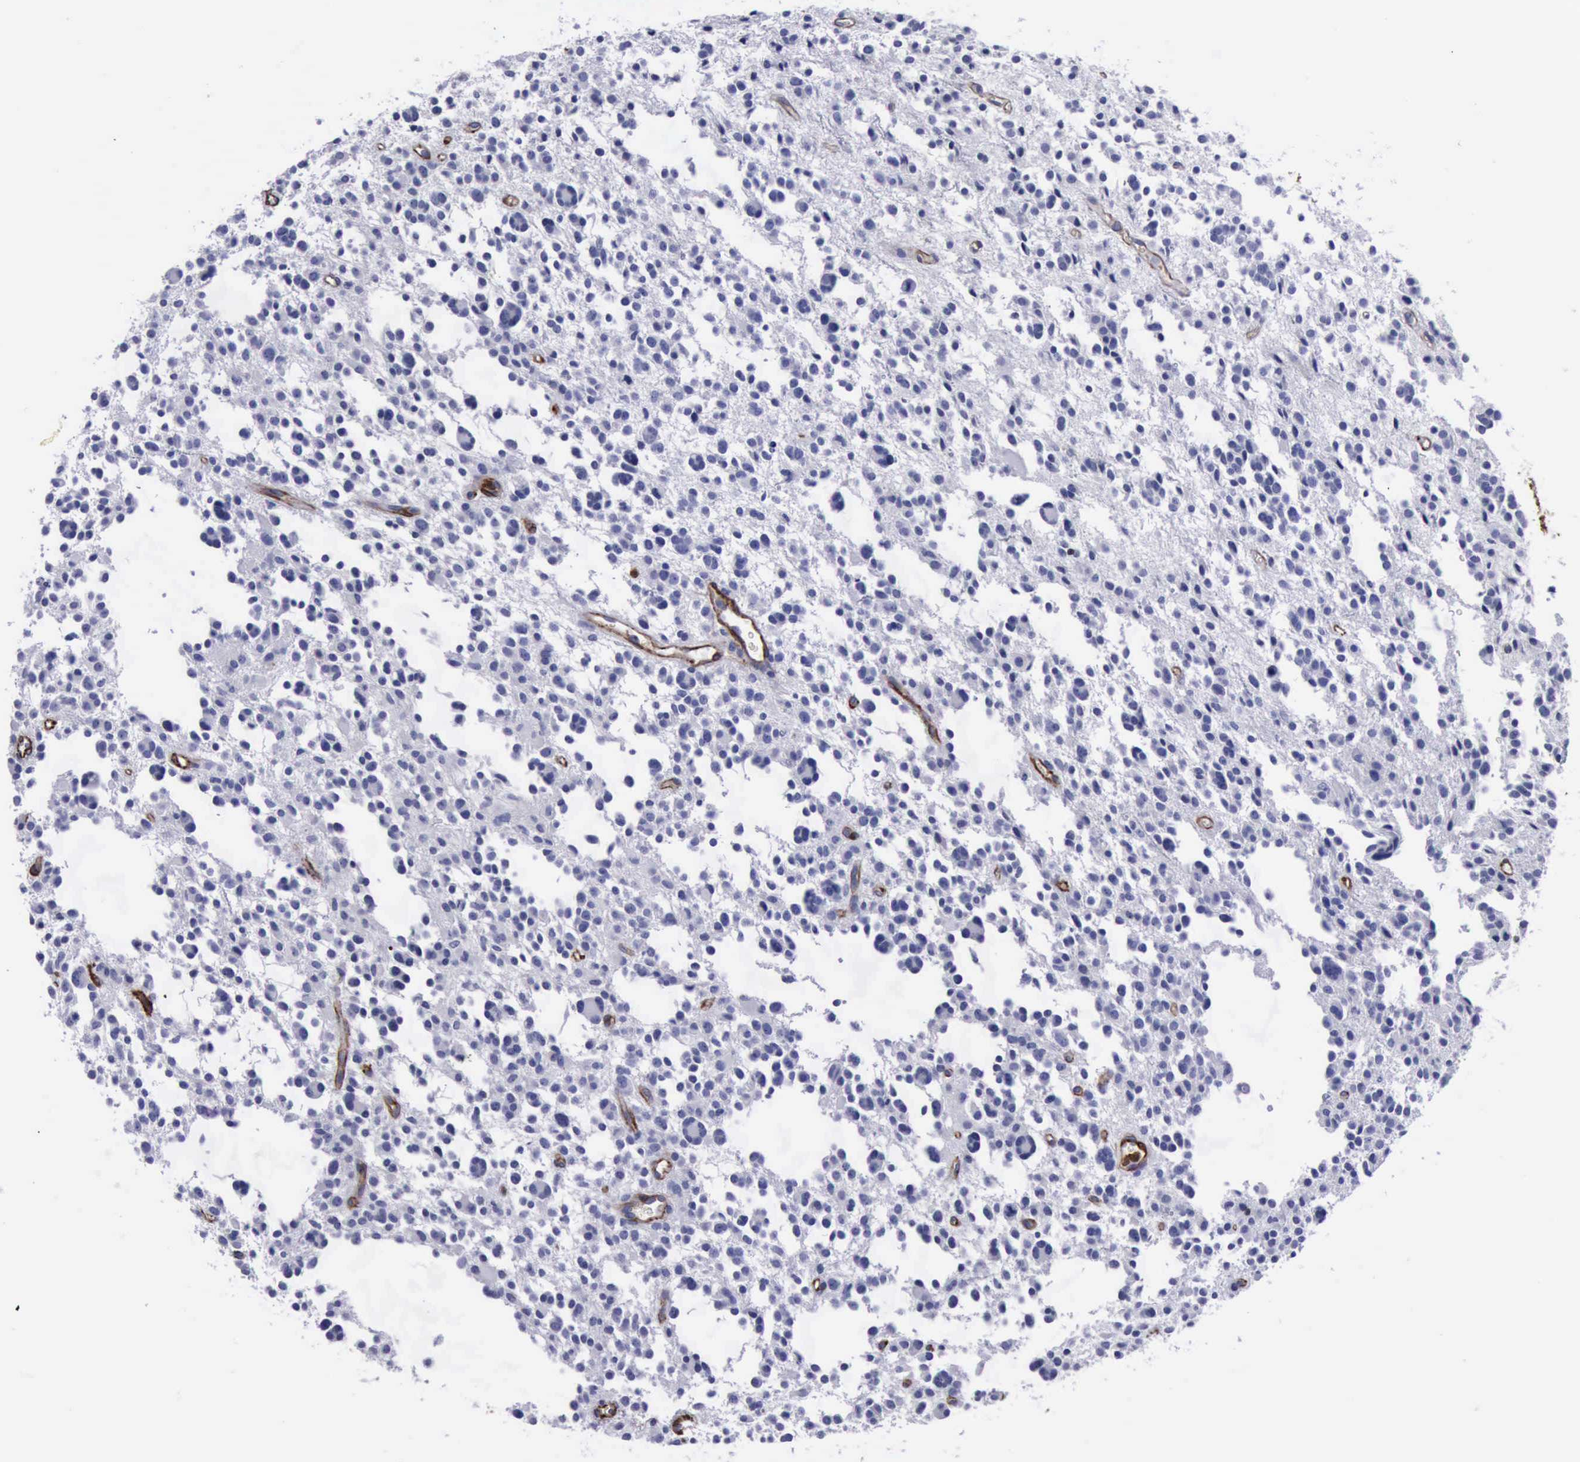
{"staining": {"intensity": "negative", "quantity": "none", "location": "none"}, "tissue": "glioma", "cell_type": "Tumor cells", "image_type": "cancer", "snomed": [{"axis": "morphology", "description": "Glioma, malignant, Low grade"}, {"axis": "topography", "description": "Brain"}], "caption": "Immunohistochemistry photomicrograph of malignant low-grade glioma stained for a protein (brown), which displays no staining in tumor cells.", "gene": "FLNA", "patient": {"sex": "female", "age": 36}}